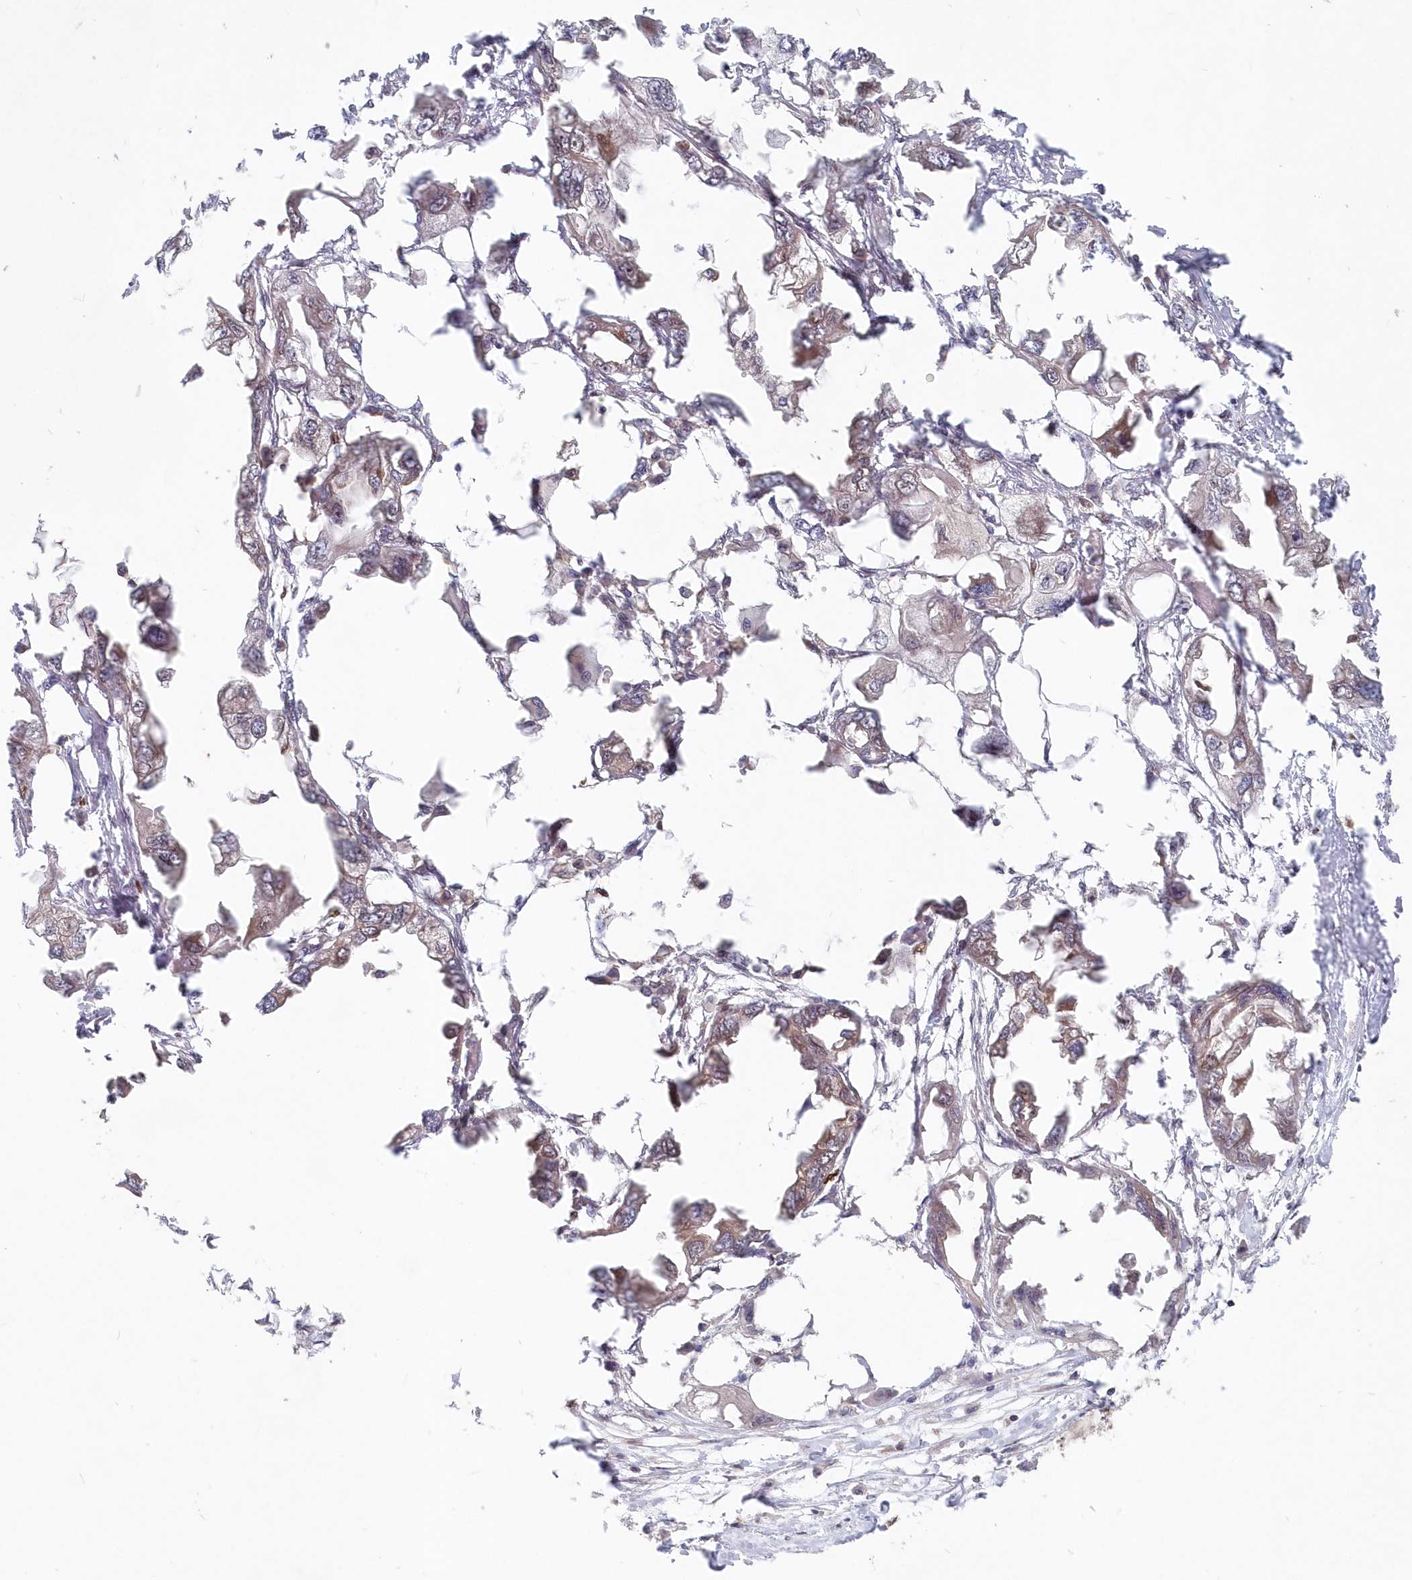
{"staining": {"intensity": "weak", "quantity": "<25%", "location": "cytoplasmic/membranous"}, "tissue": "endometrial cancer", "cell_type": "Tumor cells", "image_type": "cancer", "snomed": [{"axis": "morphology", "description": "Adenocarcinoma, NOS"}, {"axis": "morphology", "description": "Adenocarcinoma, metastatic, NOS"}, {"axis": "topography", "description": "Adipose tissue"}, {"axis": "topography", "description": "Endometrium"}], "caption": "Protein analysis of endometrial cancer demonstrates no significant expression in tumor cells. (DAB (3,3'-diaminobenzidine) immunohistochemistry (IHC) visualized using brightfield microscopy, high magnification).", "gene": "ABHD14B", "patient": {"sex": "female", "age": 67}}